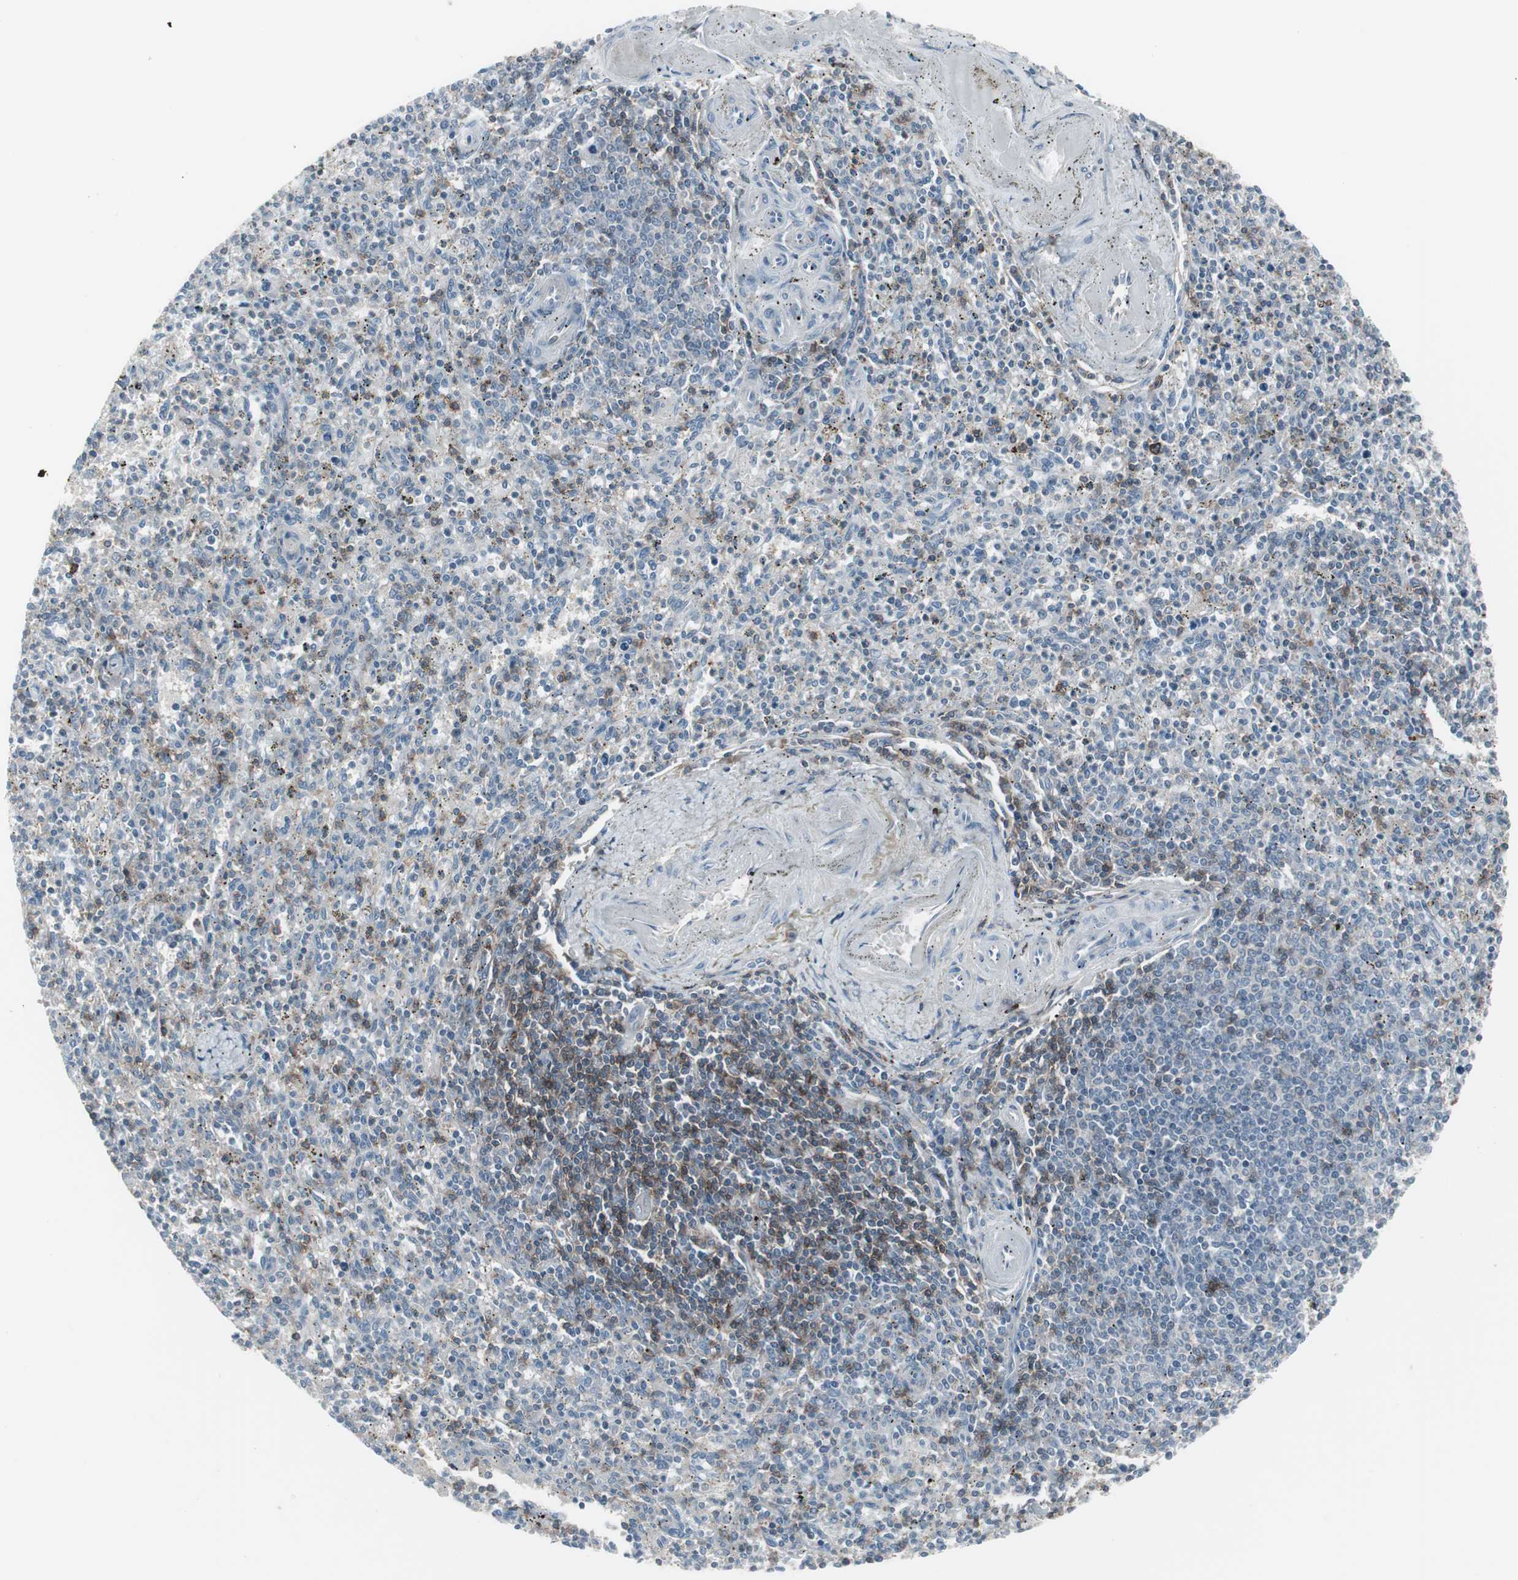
{"staining": {"intensity": "weak", "quantity": "<25%", "location": "cytoplasmic/membranous"}, "tissue": "spleen", "cell_type": "Cells in red pulp", "image_type": "normal", "snomed": [{"axis": "morphology", "description": "Normal tissue, NOS"}, {"axis": "topography", "description": "Spleen"}], "caption": "IHC photomicrograph of unremarkable spleen: spleen stained with DAB exhibits no significant protein positivity in cells in red pulp.", "gene": "ZSCAN32", "patient": {"sex": "male", "age": 72}}